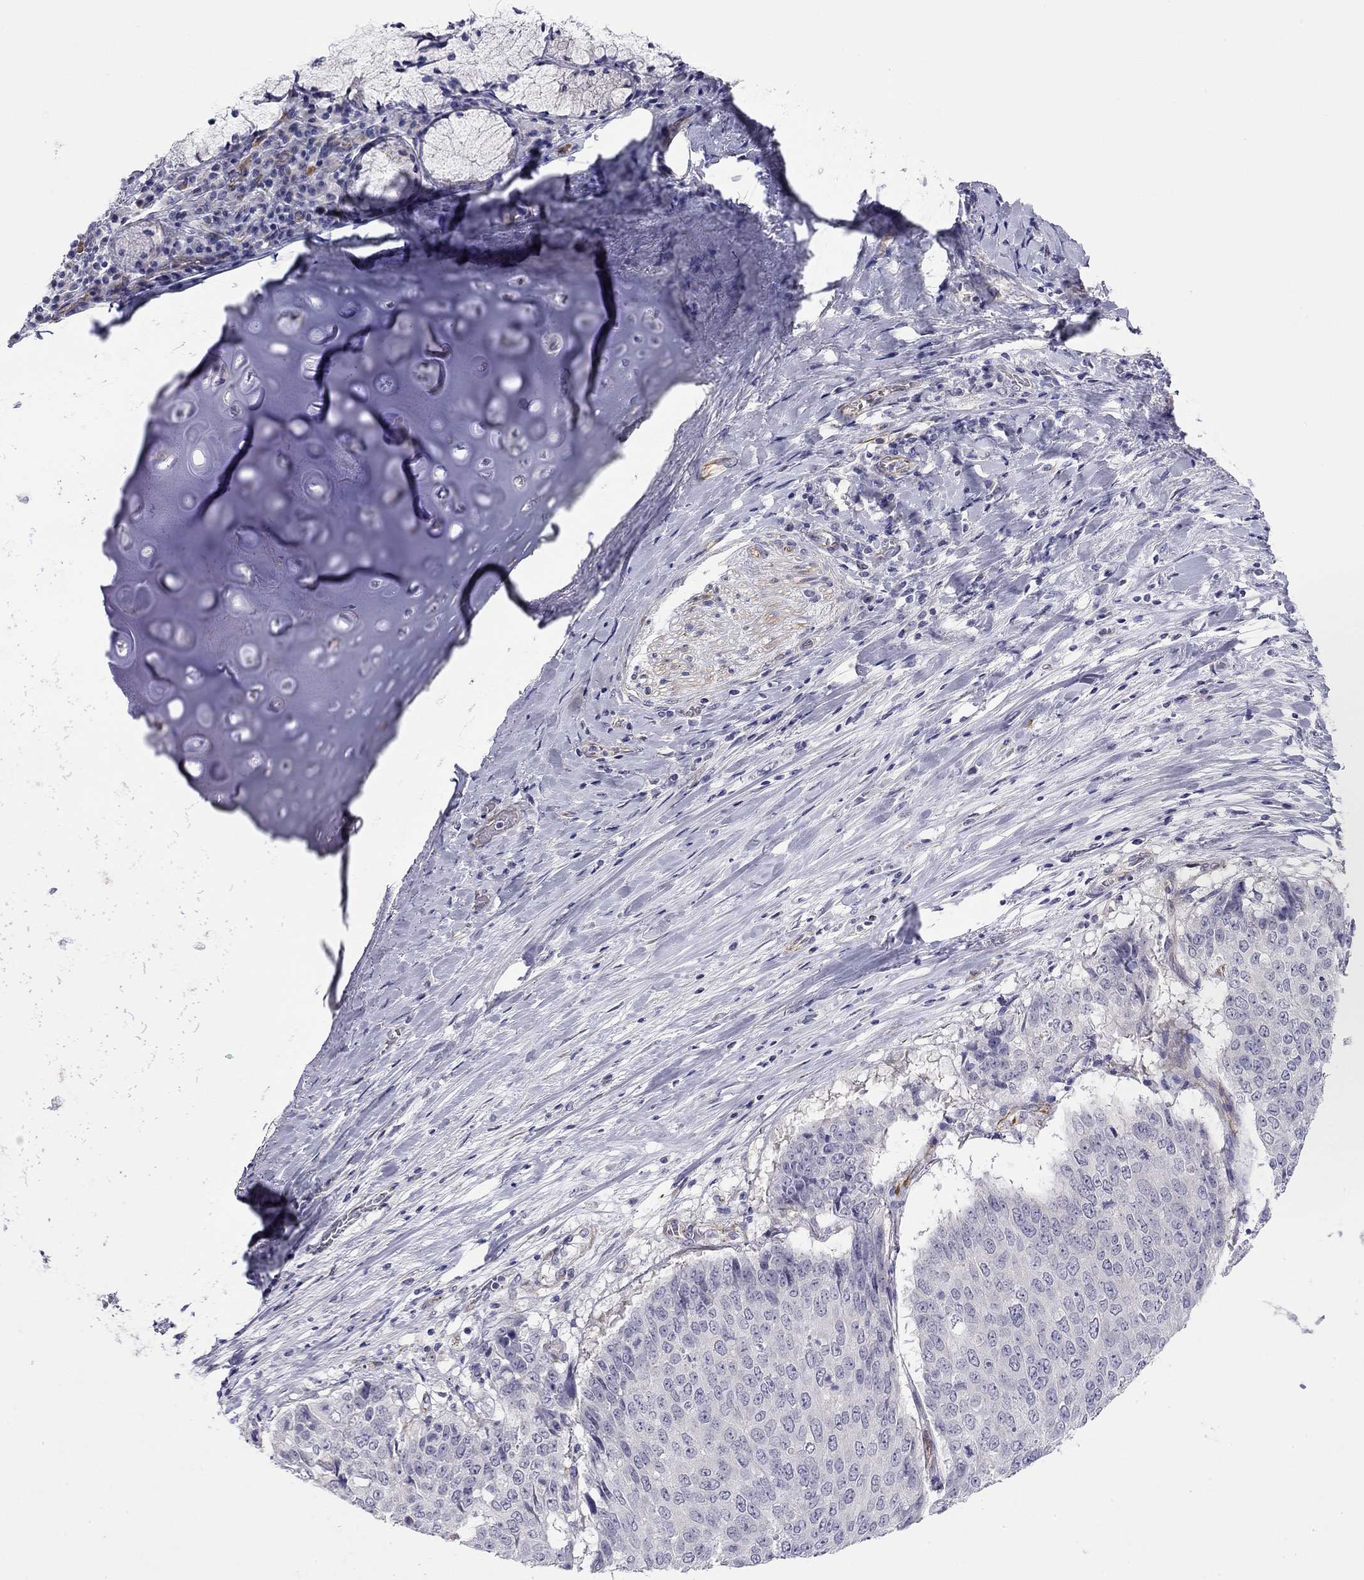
{"staining": {"intensity": "negative", "quantity": "none", "location": "none"}, "tissue": "lung cancer", "cell_type": "Tumor cells", "image_type": "cancer", "snomed": [{"axis": "morphology", "description": "Normal tissue, NOS"}, {"axis": "morphology", "description": "Squamous cell carcinoma, NOS"}, {"axis": "topography", "description": "Bronchus"}, {"axis": "topography", "description": "Lung"}], "caption": "The image demonstrates no significant expression in tumor cells of squamous cell carcinoma (lung).", "gene": "RTL1", "patient": {"sex": "male", "age": 64}}